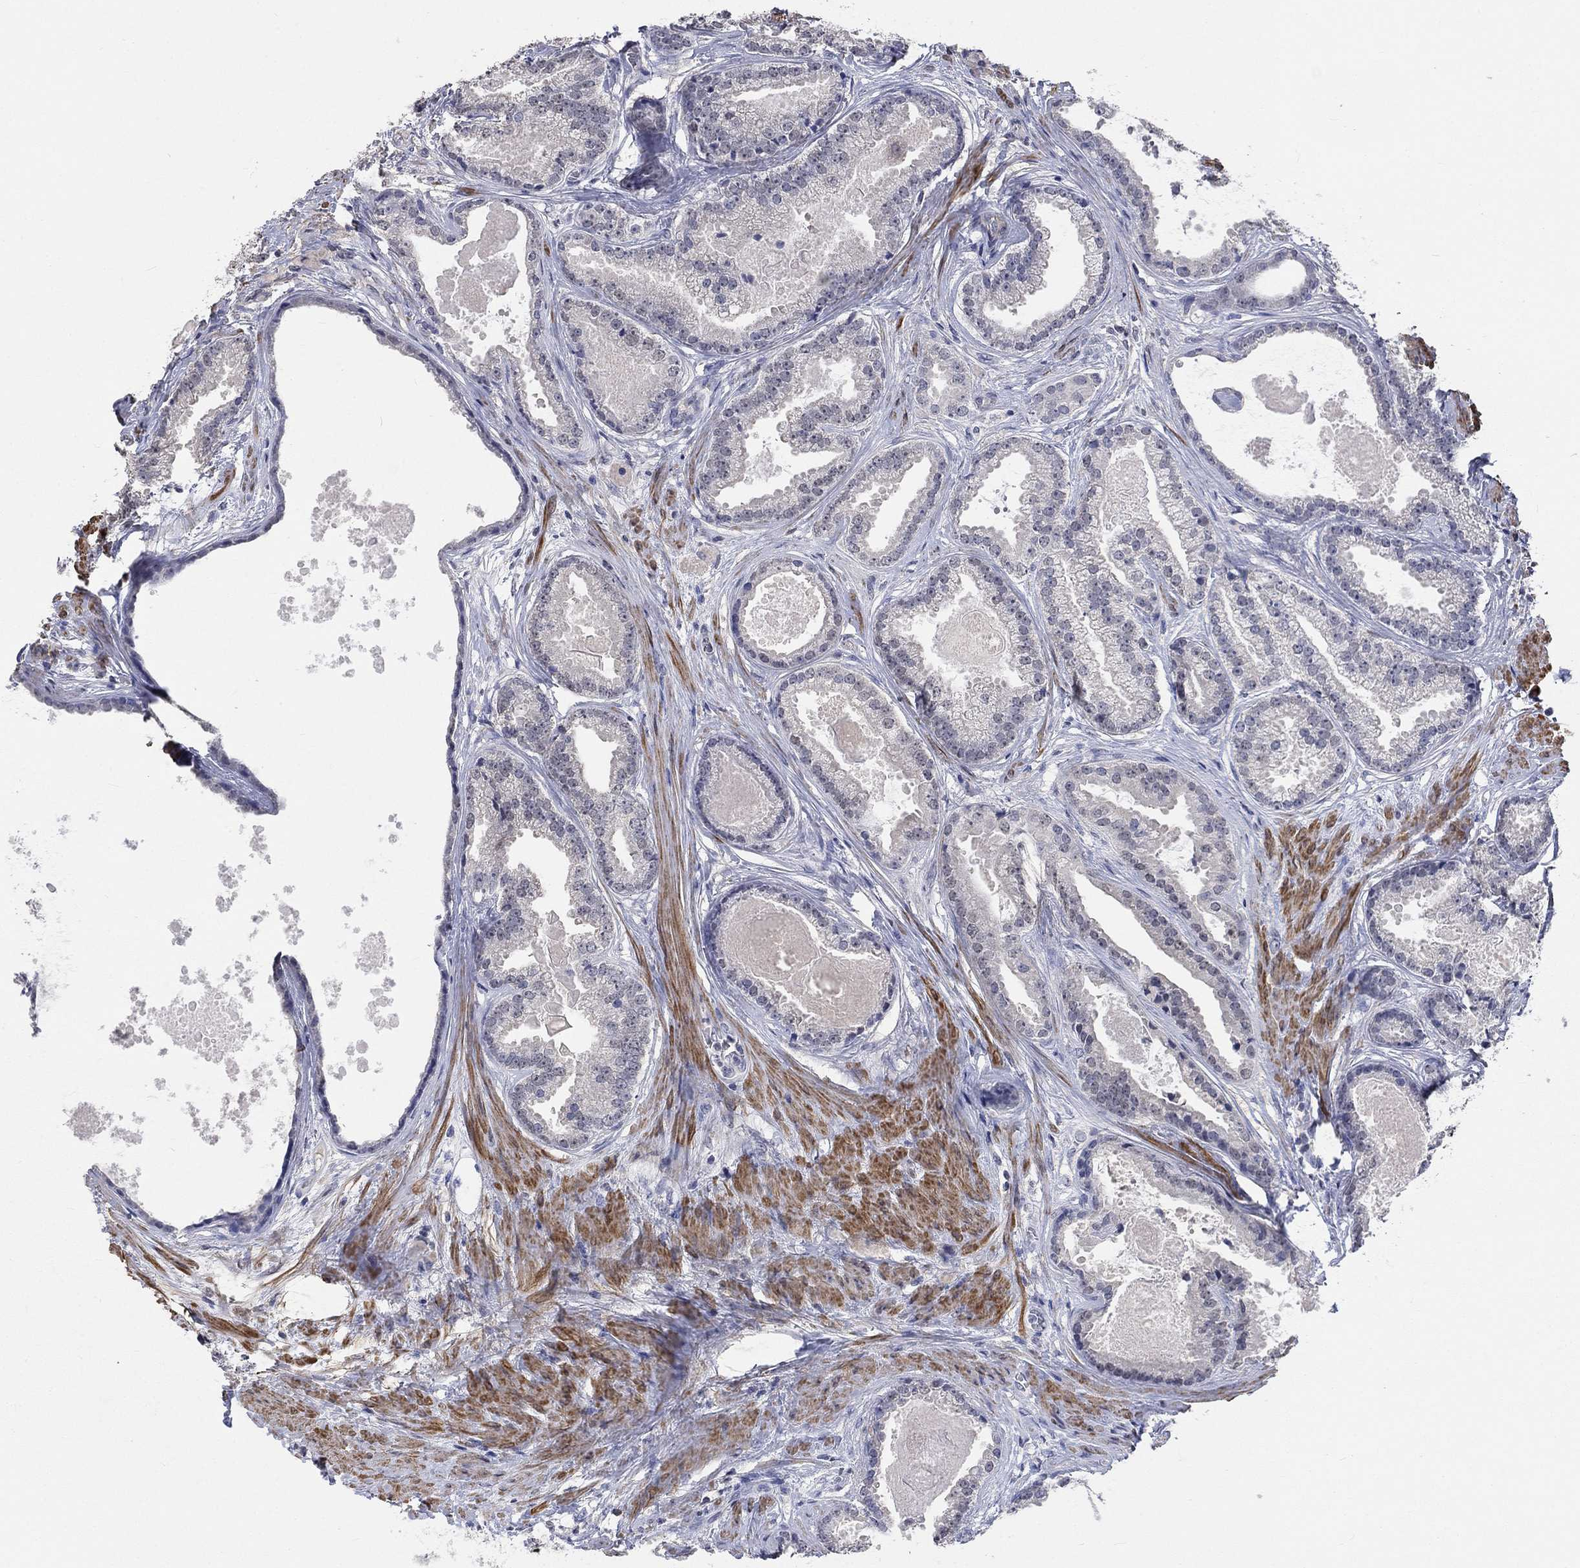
{"staining": {"intensity": "negative", "quantity": "none", "location": "none"}, "tissue": "prostate cancer", "cell_type": "Tumor cells", "image_type": "cancer", "snomed": [{"axis": "morphology", "description": "Adenocarcinoma, NOS"}, {"axis": "morphology", "description": "Adenocarcinoma, High grade"}, {"axis": "topography", "description": "Prostate"}], "caption": "A histopathology image of human prostate cancer (adenocarcinoma) is negative for staining in tumor cells.", "gene": "ZBTB18", "patient": {"sex": "male", "age": 64}}